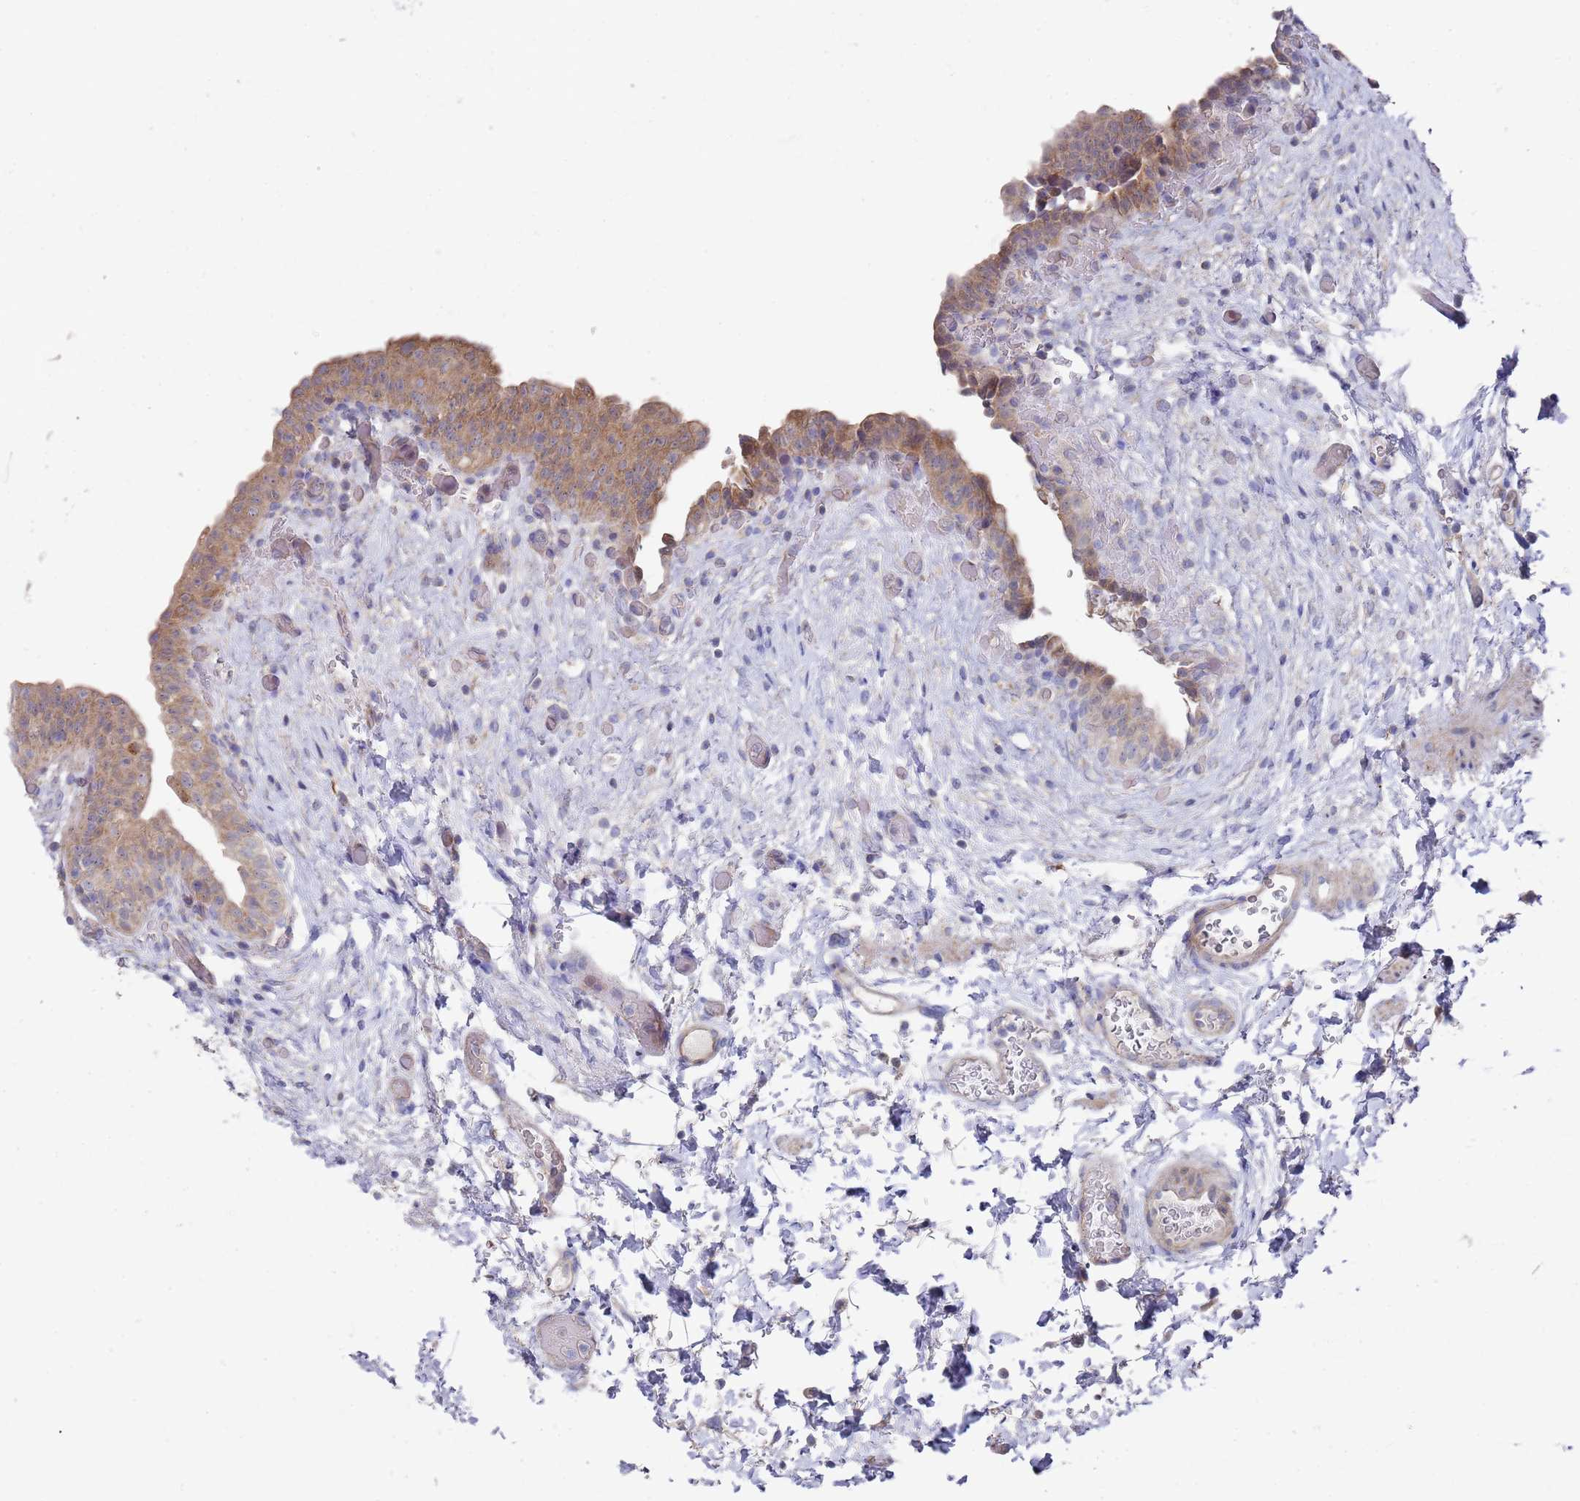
{"staining": {"intensity": "moderate", "quantity": ">75%", "location": "cytoplasmic/membranous"}, "tissue": "urinary bladder", "cell_type": "Urothelial cells", "image_type": "normal", "snomed": [{"axis": "morphology", "description": "Normal tissue, NOS"}, {"axis": "topography", "description": "Urinary bladder"}], "caption": "The photomicrograph displays a brown stain indicating the presence of a protein in the cytoplasmic/membranous of urothelial cells in urinary bladder.", "gene": "SCAPER", "patient": {"sex": "male", "age": 69}}